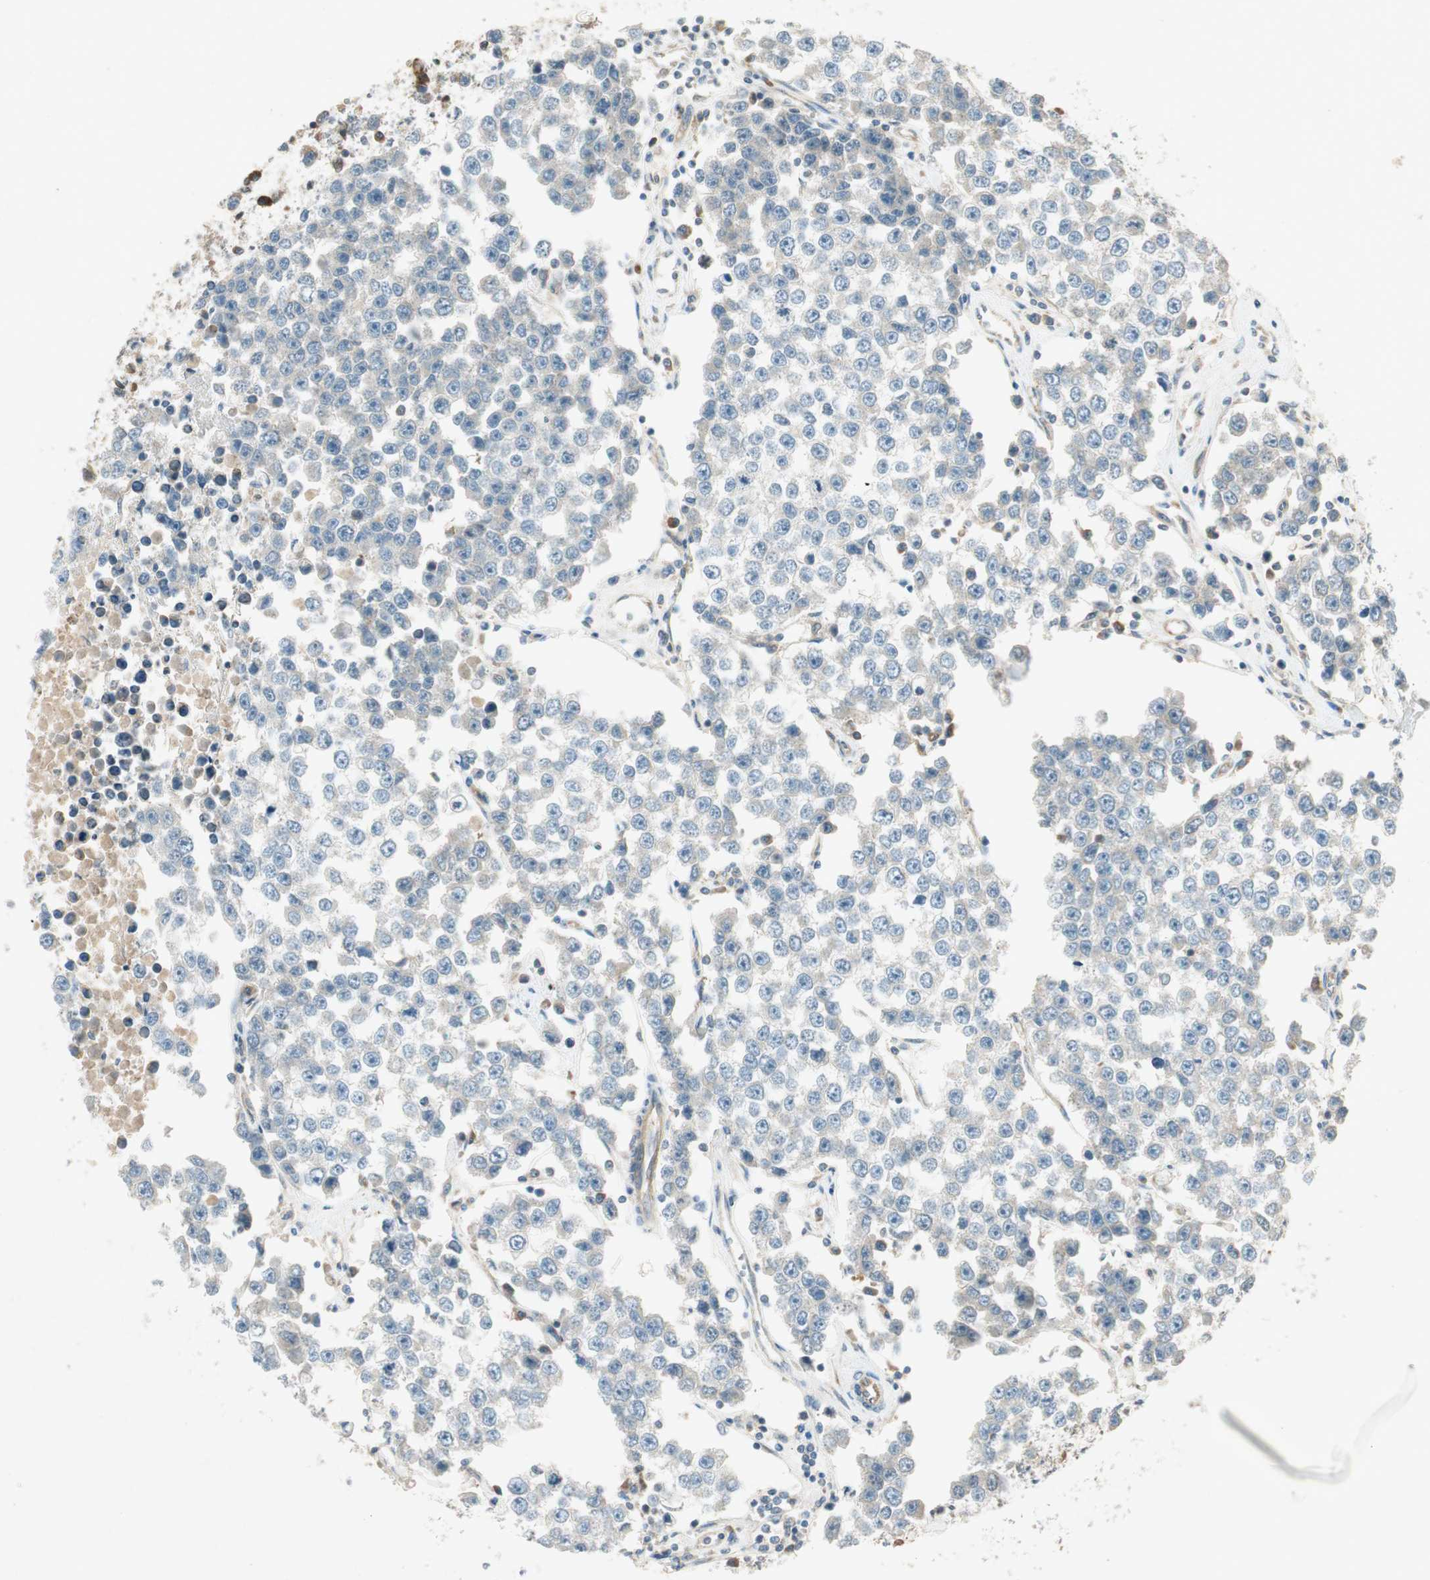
{"staining": {"intensity": "weak", "quantity": ">75%", "location": "cytoplasmic/membranous"}, "tissue": "testis cancer", "cell_type": "Tumor cells", "image_type": "cancer", "snomed": [{"axis": "morphology", "description": "Seminoma, NOS"}, {"axis": "morphology", "description": "Carcinoma, Embryonal, NOS"}, {"axis": "topography", "description": "Testis"}], "caption": "A high-resolution micrograph shows immunohistochemistry staining of testis cancer, which reveals weak cytoplasmic/membranous positivity in about >75% of tumor cells.", "gene": "CHADL", "patient": {"sex": "male", "age": 52}}